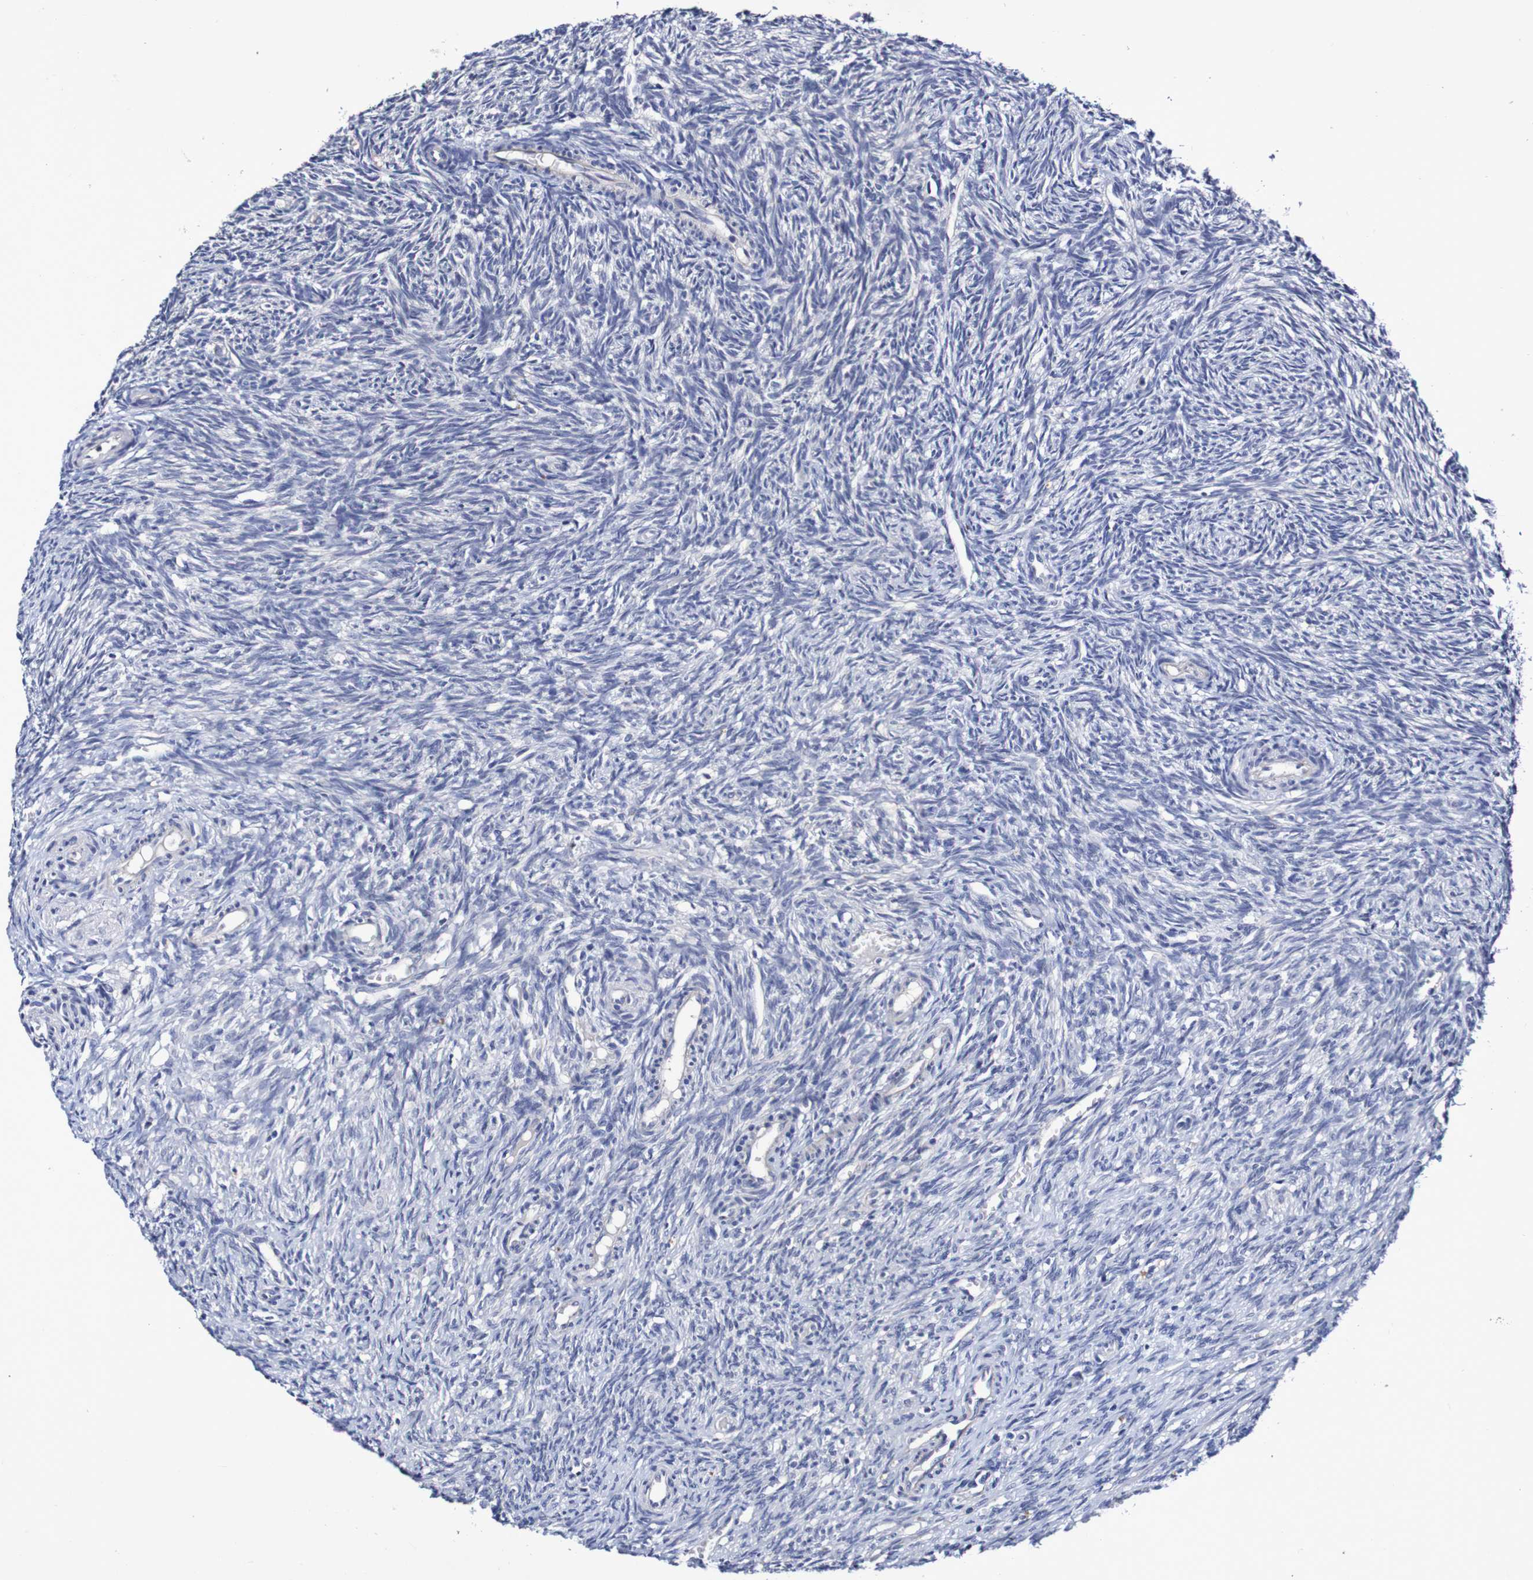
{"staining": {"intensity": "negative", "quantity": "none", "location": "none"}, "tissue": "ovary", "cell_type": "Follicle cells", "image_type": "normal", "snomed": [{"axis": "morphology", "description": "Normal tissue, NOS"}, {"axis": "topography", "description": "Ovary"}], "caption": "Immunohistochemistry (IHC) histopathology image of unremarkable ovary stained for a protein (brown), which reveals no staining in follicle cells. (DAB (3,3'-diaminobenzidine) immunohistochemistry with hematoxylin counter stain).", "gene": "ACVR1C", "patient": {"sex": "female", "age": 41}}